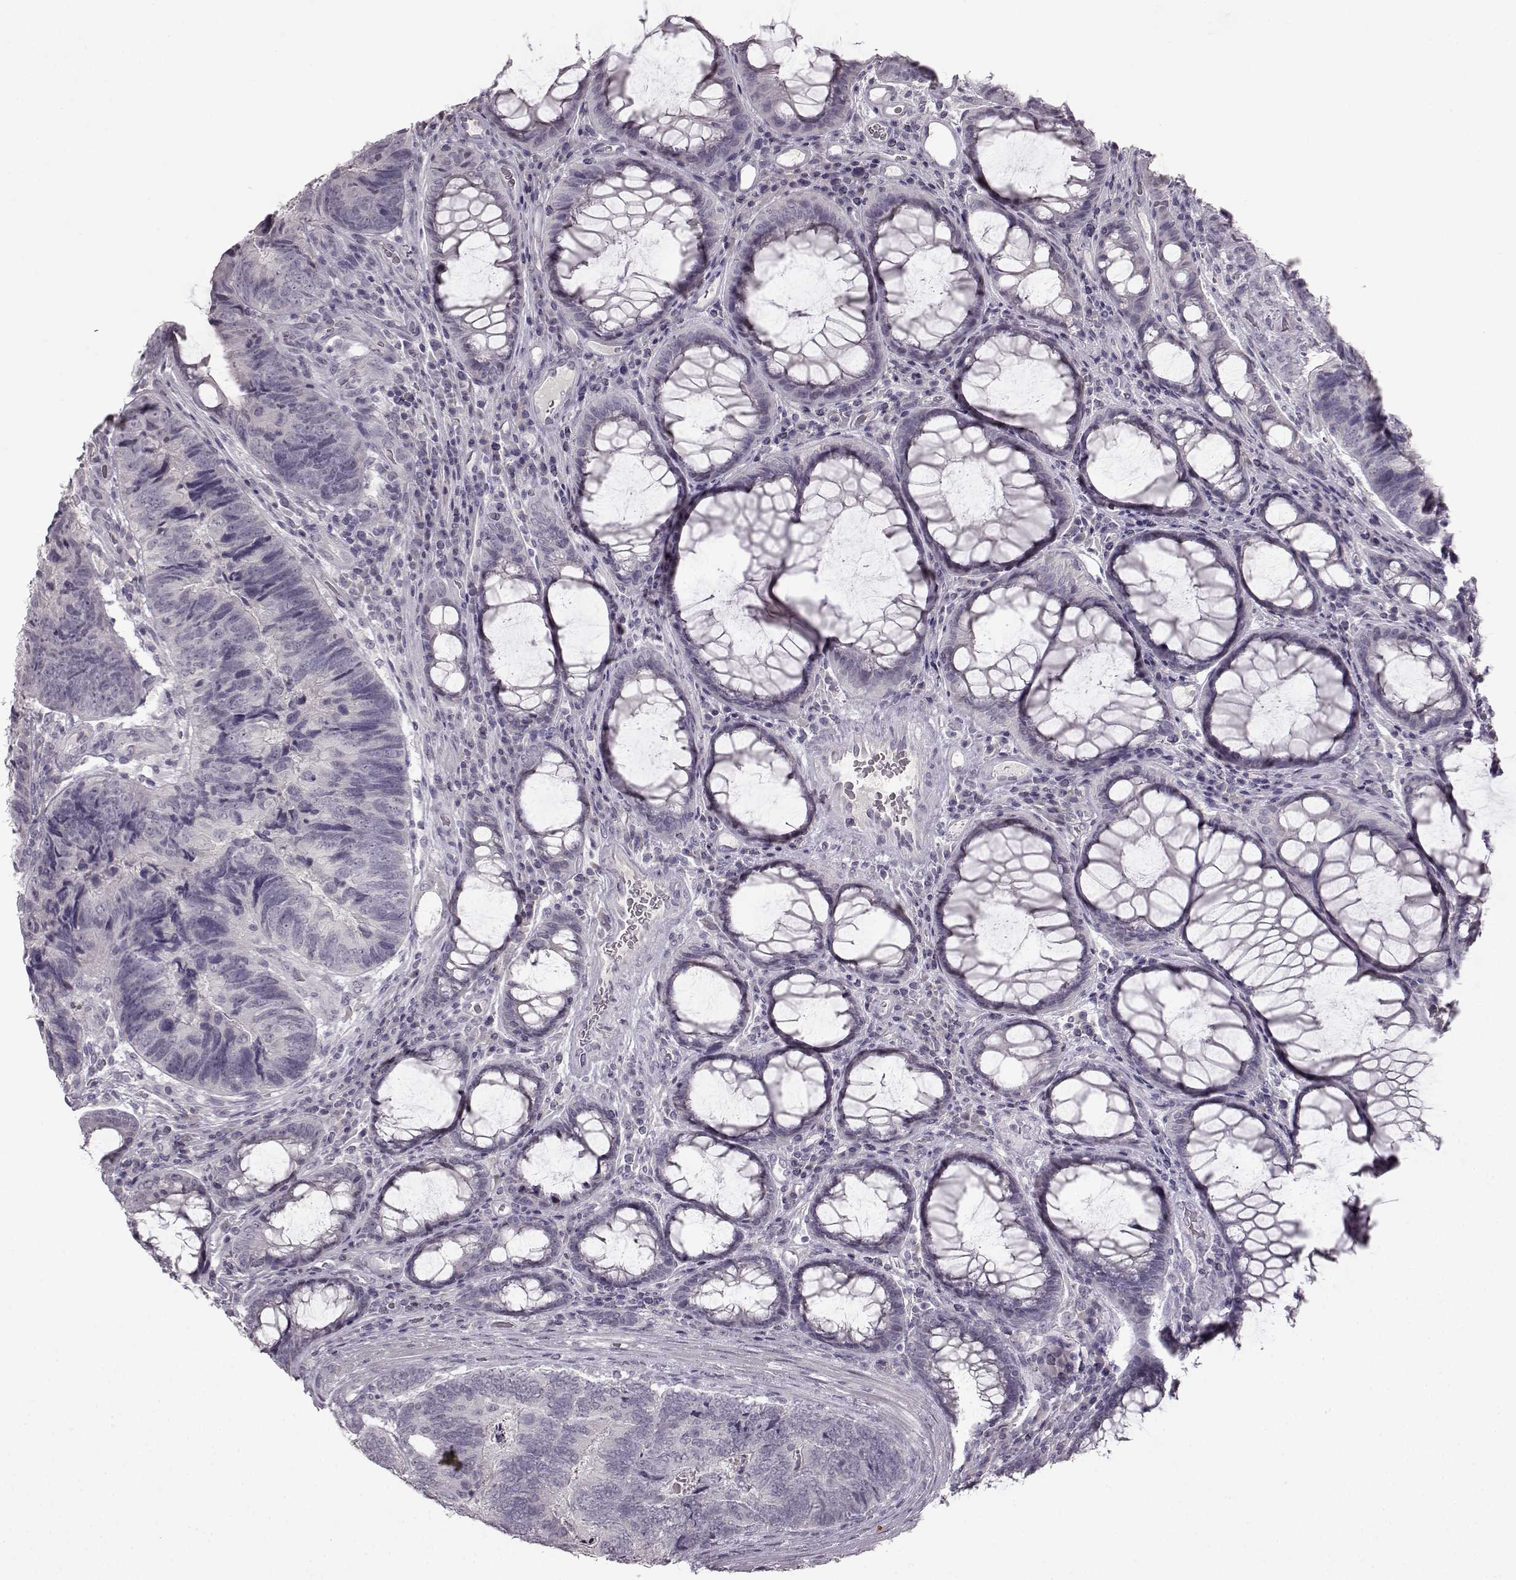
{"staining": {"intensity": "negative", "quantity": "none", "location": "none"}, "tissue": "colorectal cancer", "cell_type": "Tumor cells", "image_type": "cancer", "snomed": [{"axis": "morphology", "description": "Adenocarcinoma, NOS"}, {"axis": "topography", "description": "Colon"}], "caption": "Histopathology image shows no protein expression in tumor cells of colorectal adenocarcinoma tissue.", "gene": "LHB", "patient": {"sex": "female", "age": 67}}